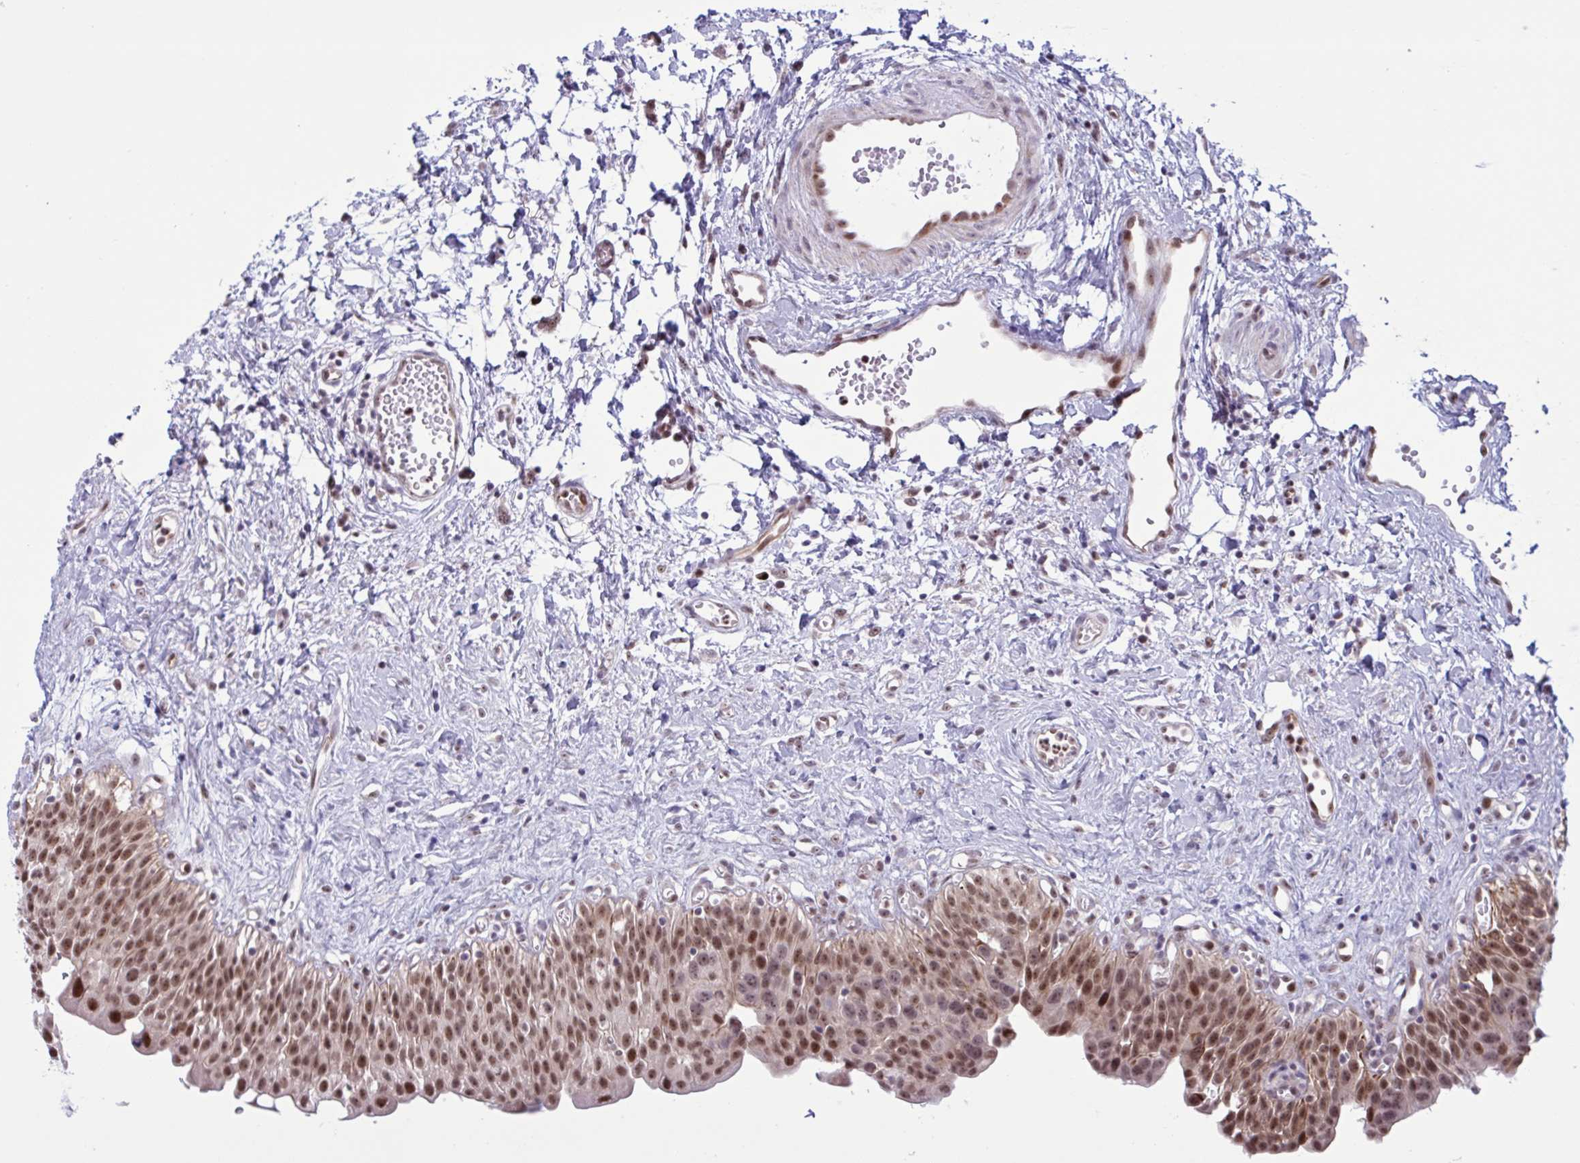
{"staining": {"intensity": "moderate", "quantity": ">75%", "location": "nuclear"}, "tissue": "urinary bladder", "cell_type": "Urothelial cells", "image_type": "normal", "snomed": [{"axis": "morphology", "description": "Normal tissue, NOS"}, {"axis": "topography", "description": "Urinary bladder"}], "caption": "Approximately >75% of urothelial cells in benign human urinary bladder demonstrate moderate nuclear protein expression as visualized by brown immunohistochemical staining.", "gene": "PRMT6", "patient": {"sex": "male", "age": 51}}